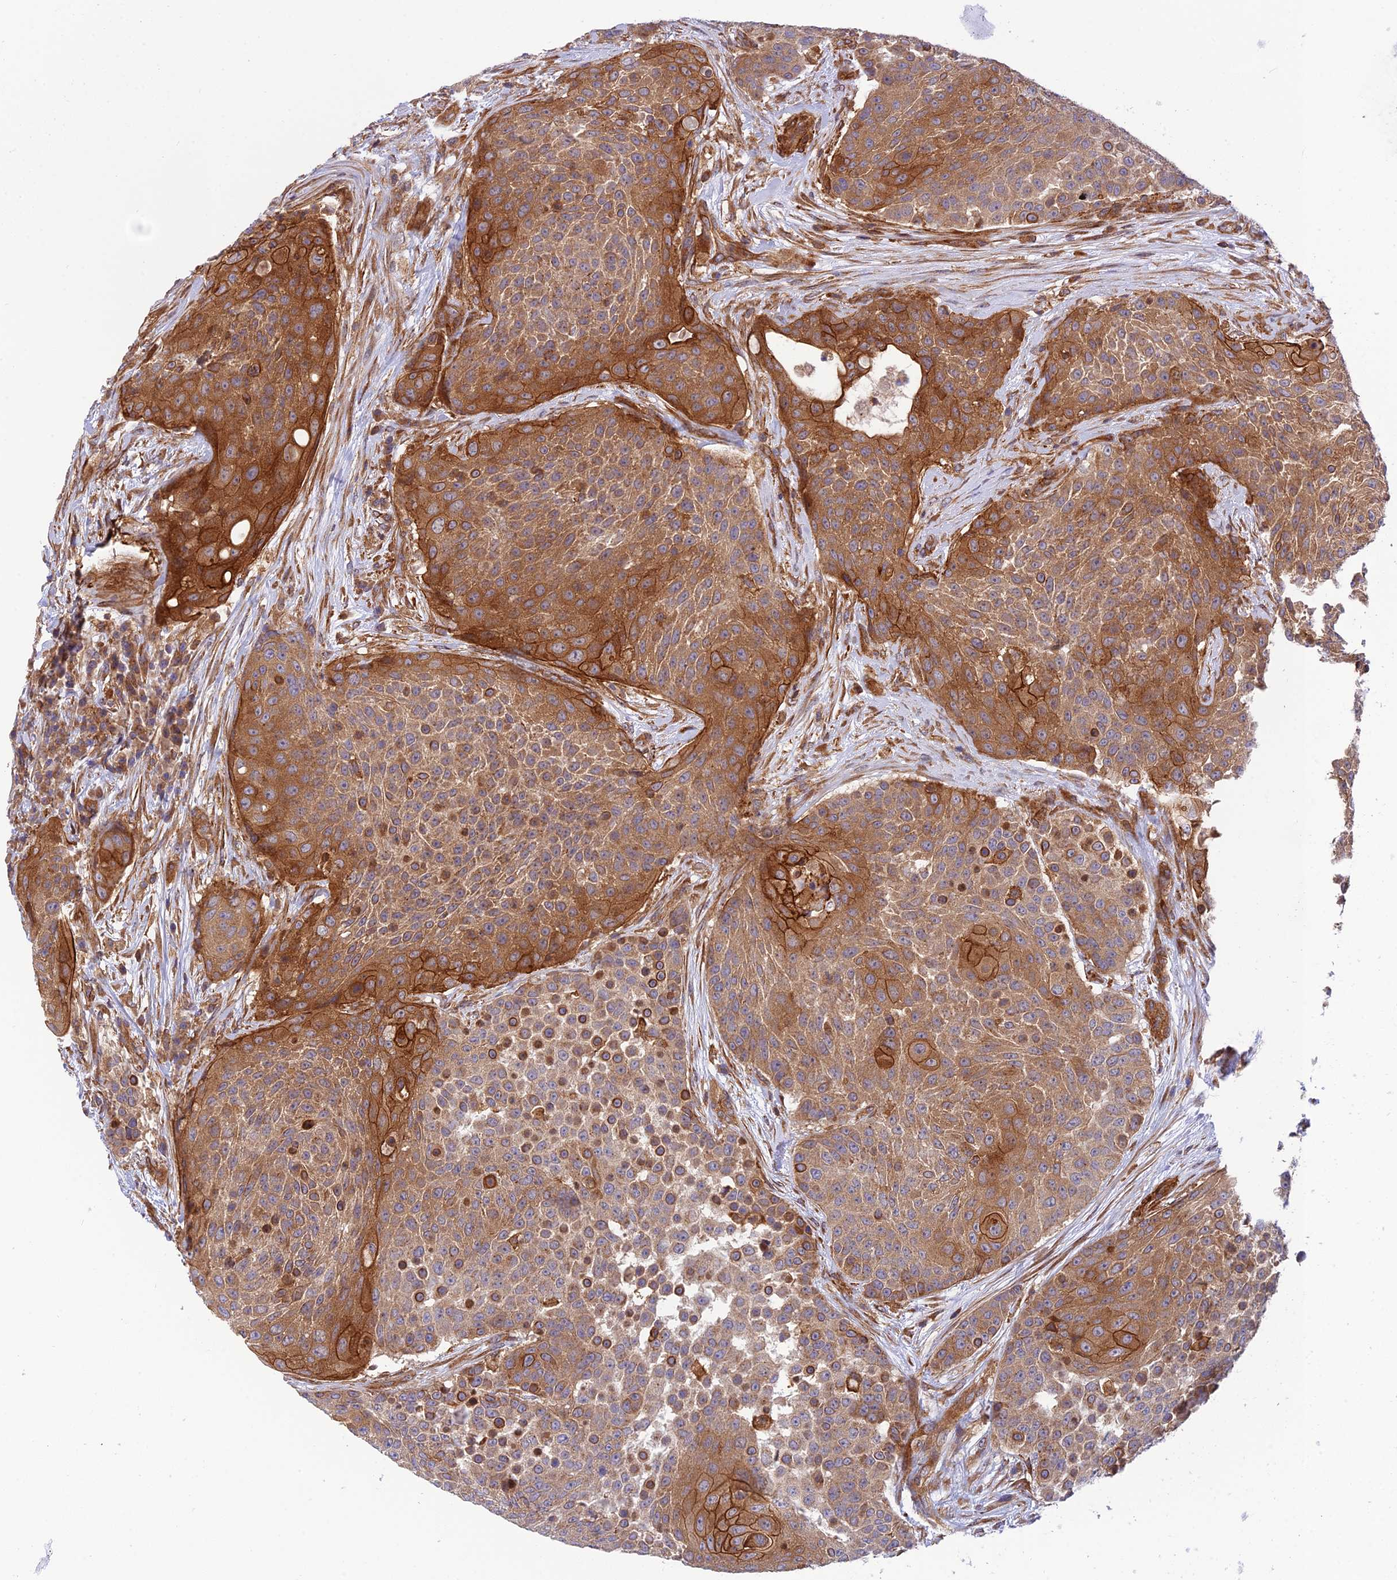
{"staining": {"intensity": "strong", "quantity": "25%-75%", "location": "cytoplasmic/membranous"}, "tissue": "urothelial cancer", "cell_type": "Tumor cells", "image_type": "cancer", "snomed": [{"axis": "morphology", "description": "Urothelial carcinoma, High grade"}, {"axis": "topography", "description": "Urinary bladder"}], "caption": "This image shows urothelial cancer stained with IHC to label a protein in brown. The cytoplasmic/membranous of tumor cells show strong positivity for the protein. Nuclei are counter-stained blue.", "gene": "EVI5L", "patient": {"sex": "female", "age": 63}}